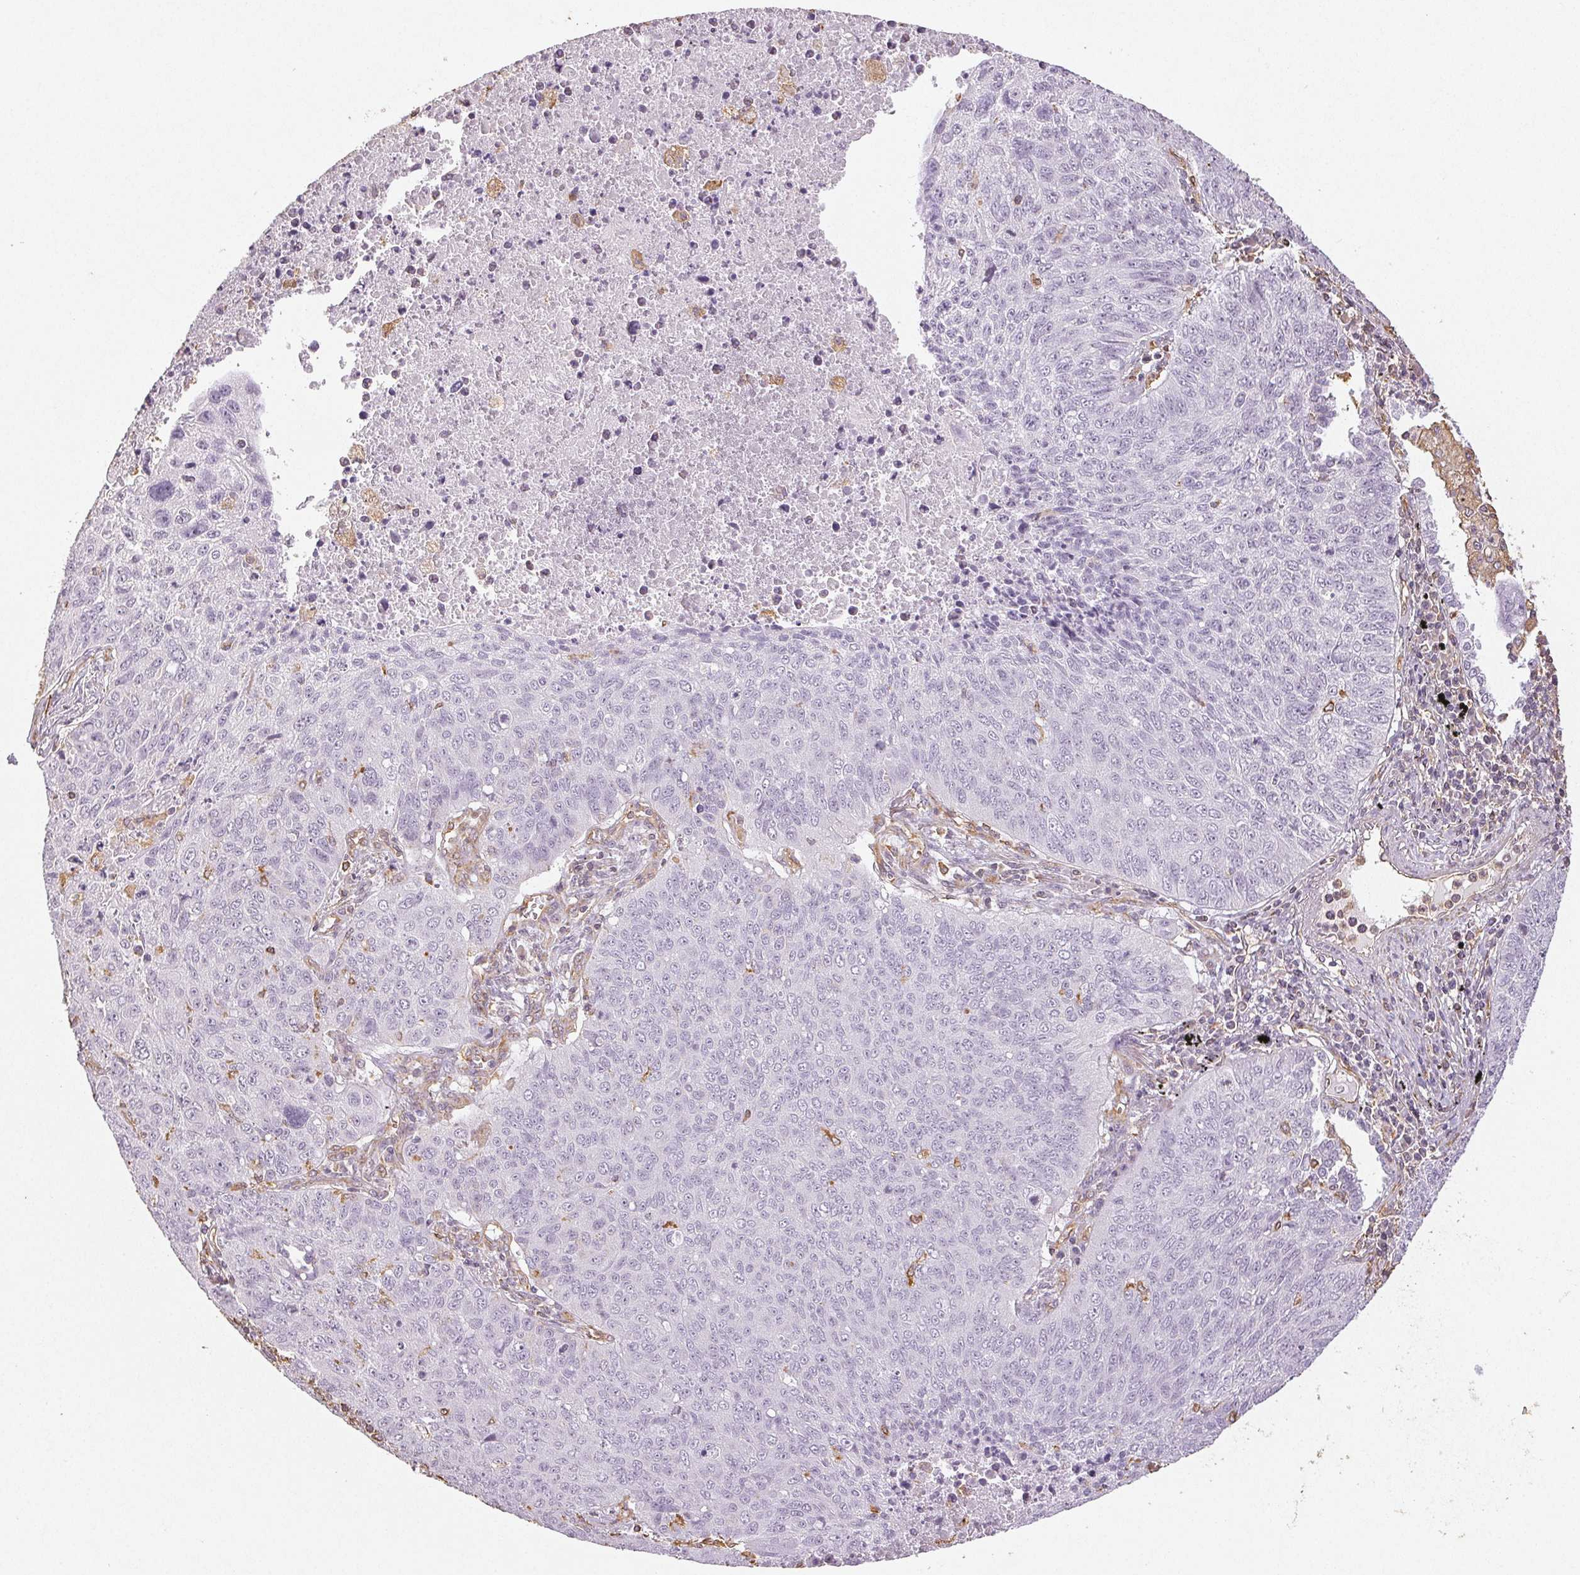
{"staining": {"intensity": "negative", "quantity": "none", "location": "none"}, "tissue": "lung cancer", "cell_type": "Tumor cells", "image_type": "cancer", "snomed": [{"axis": "morphology", "description": "Normal morphology"}, {"axis": "morphology", "description": "Aneuploidy"}, {"axis": "morphology", "description": "Squamous cell carcinoma, NOS"}, {"axis": "topography", "description": "Lymph node"}, {"axis": "topography", "description": "Lung"}], "caption": "The image reveals no staining of tumor cells in aneuploidy (lung).", "gene": "COL7A1", "patient": {"sex": "female", "age": 76}}